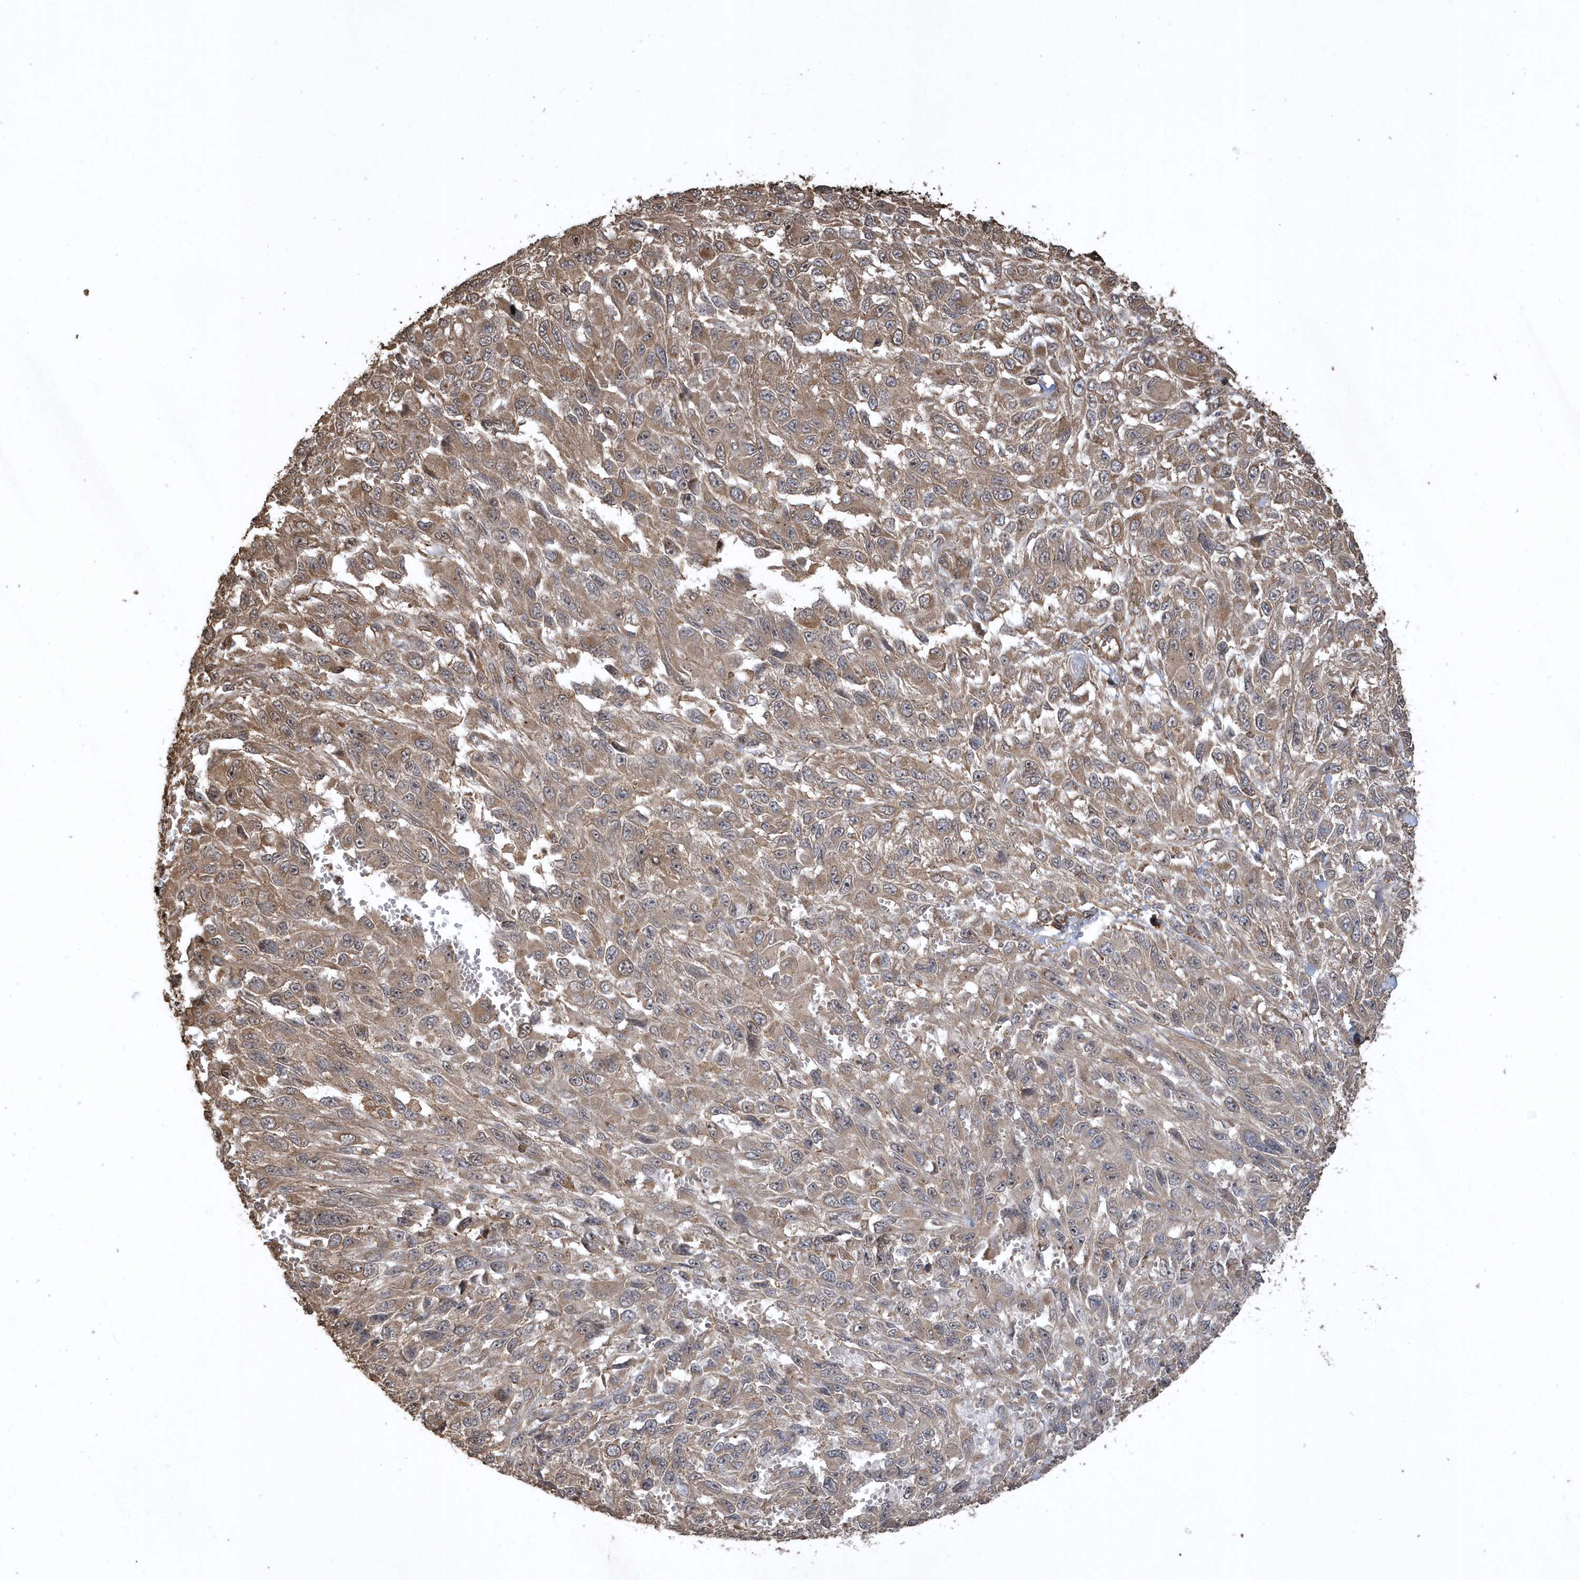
{"staining": {"intensity": "weak", "quantity": ">75%", "location": "cytoplasmic/membranous"}, "tissue": "melanoma", "cell_type": "Tumor cells", "image_type": "cancer", "snomed": [{"axis": "morphology", "description": "Malignant melanoma, NOS"}, {"axis": "topography", "description": "Skin"}], "caption": "Weak cytoplasmic/membranous expression is identified in approximately >75% of tumor cells in malignant melanoma.", "gene": "SENP8", "patient": {"sex": "female", "age": 96}}